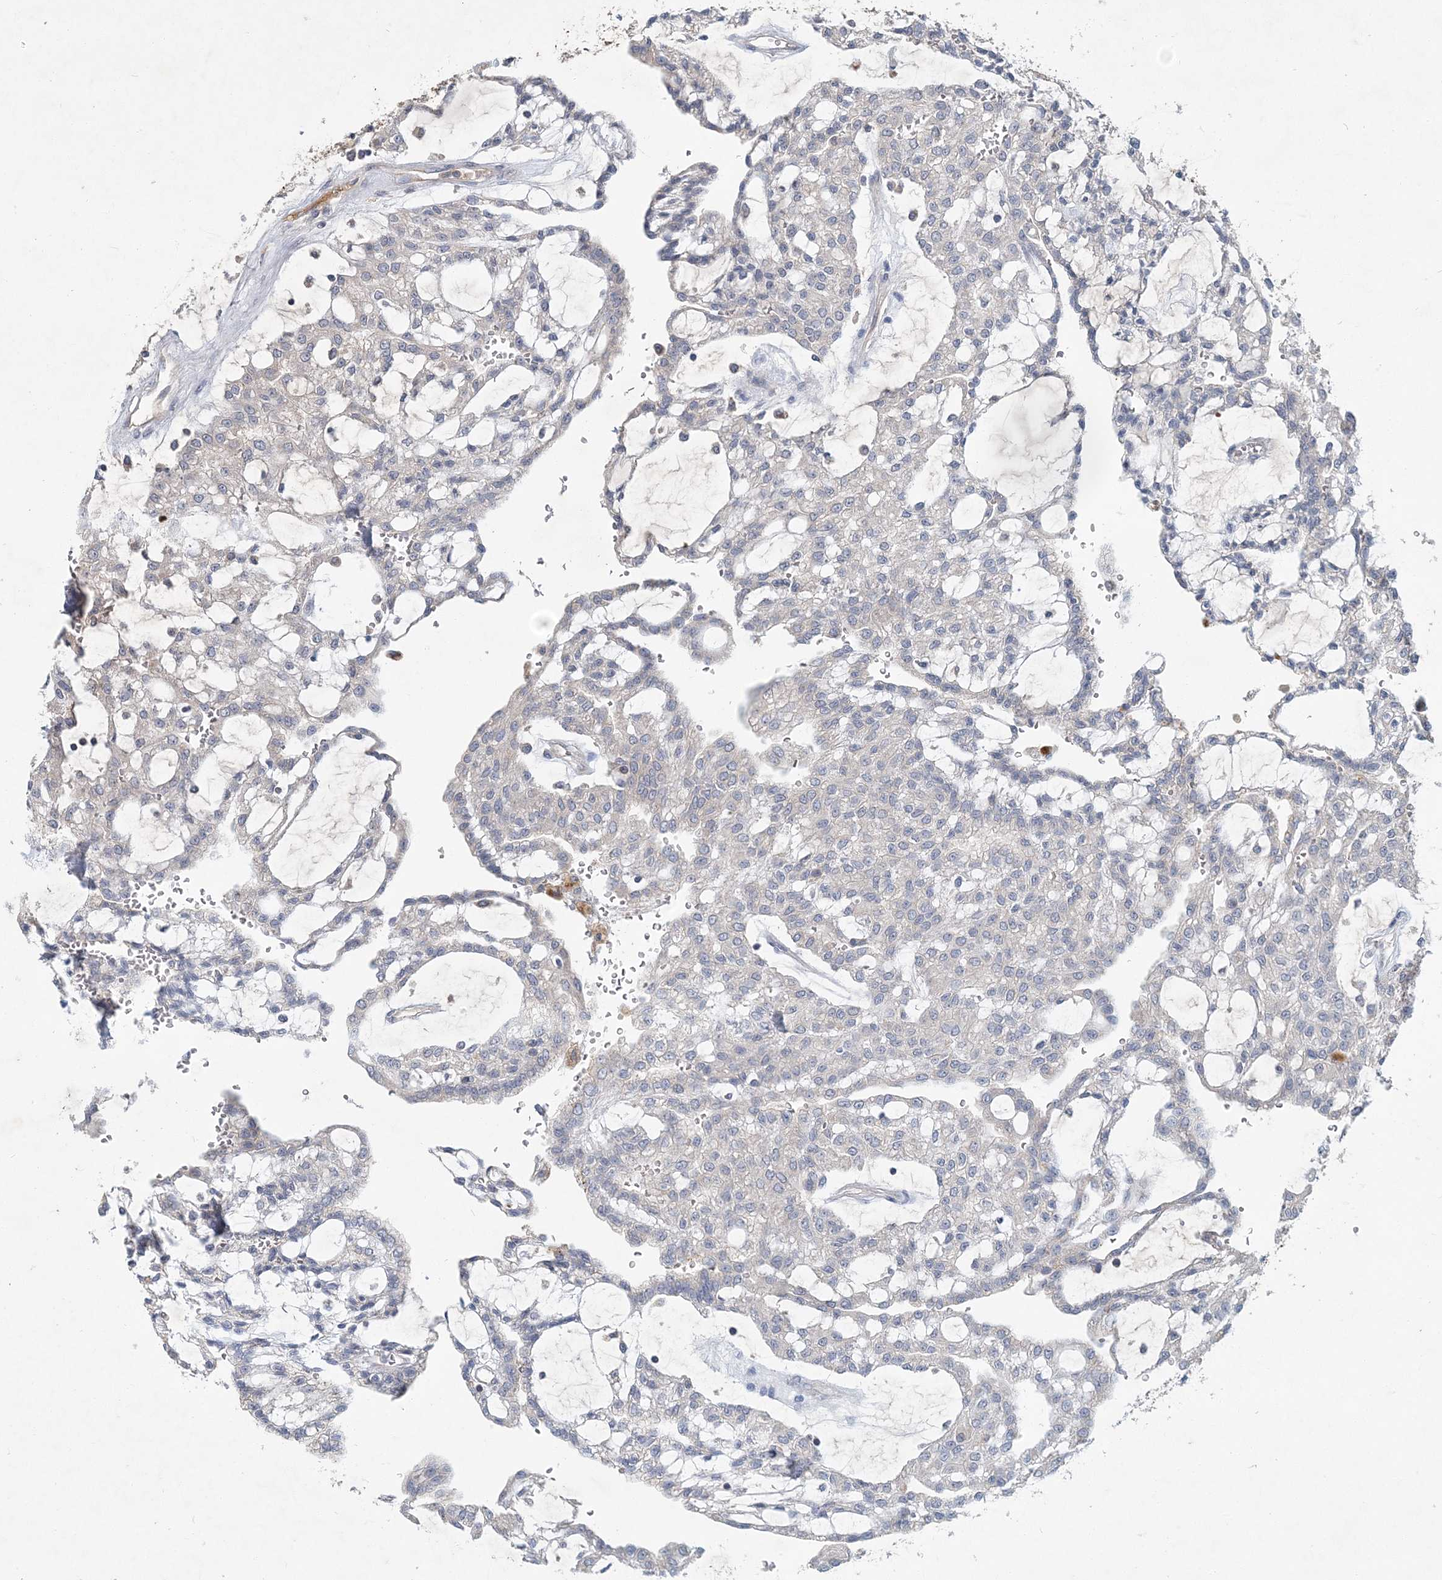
{"staining": {"intensity": "negative", "quantity": "none", "location": "none"}, "tissue": "renal cancer", "cell_type": "Tumor cells", "image_type": "cancer", "snomed": [{"axis": "morphology", "description": "Adenocarcinoma, NOS"}, {"axis": "topography", "description": "Kidney"}], "caption": "This image is of adenocarcinoma (renal) stained with immunohistochemistry (IHC) to label a protein in brown with the nuclei are counter-stained blue. There is no expression in tumor cells.", "gene": "RNF25", "patient": {"sex": "male", "age": 63}}